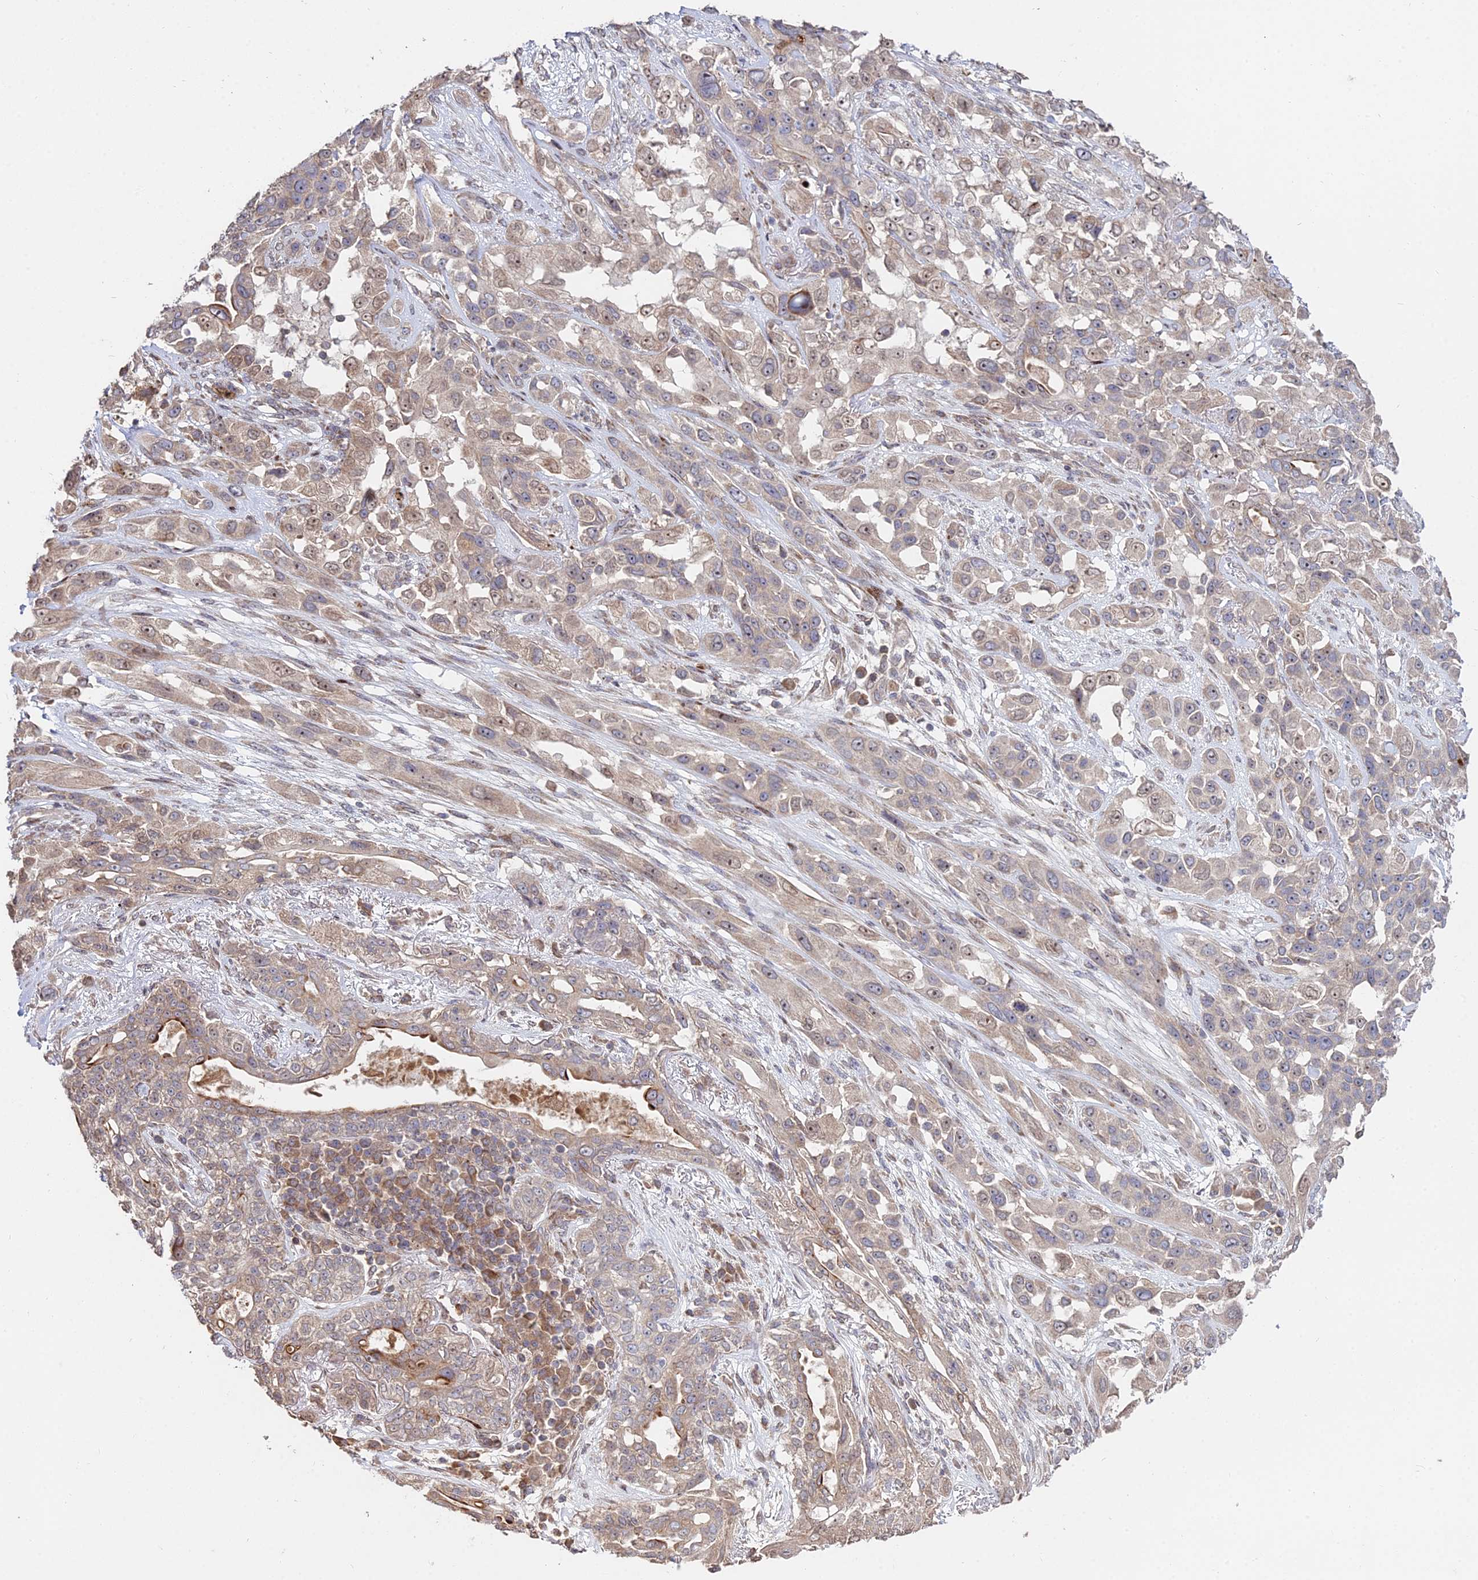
{"staining": {"intensity": "moderate", "quantity": "25%-75%", "location": "cytoplasmic/membranous,nuclear"}, "tissue": "lung cancer", "cell_type": "Tumor cells", "image_type": "cancer", "snomed": [{"axis": "morphology", "description": "Squamous cell carcinoma, NOS"}, {"axis": "topography", "description": "Lung"}], "caption": "Lung squamous cell carcinoma stained for a protein (brown) reveals moderate cytoplasmic/membranous and nuclear positive staining in approximately 25%-75% of tumor cells.", "gene": "RBMS2", "patient": {"sex": "female", "age": 70}}